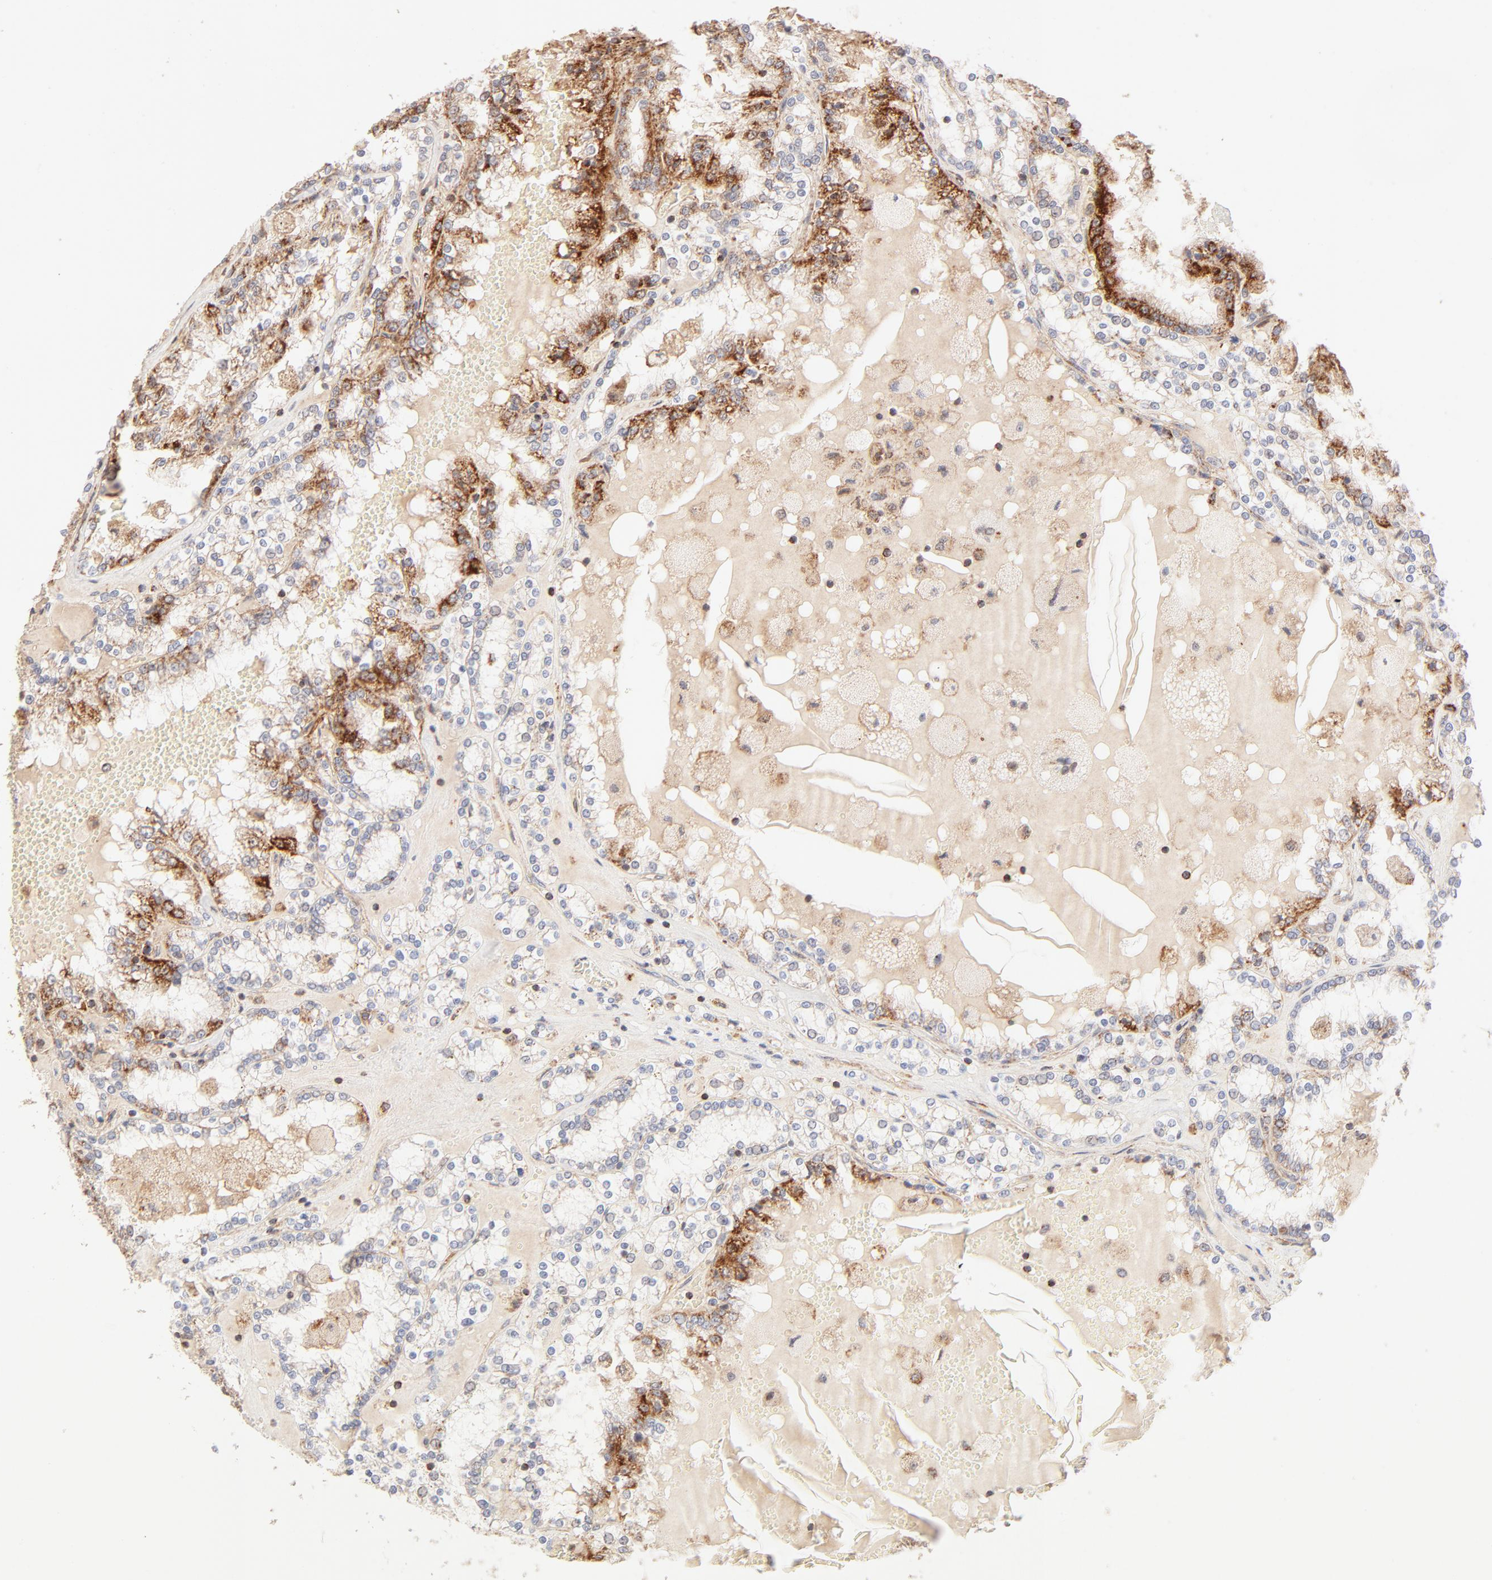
{"staining": {"intensity": "strong", "quantity": ">75%", "location": "cytoplasmic/membranous"}, "tissue": "renal cancer", "cell_type": "Tumor cells", "image_type": "cancer", "snomed": [{"axis": "morphology", "description": "Adenocarcinoma, NOS"}, {"axis": "topography", "description": "Kidney"}], "caption": "Immunohistochemical staining of human renal cancer displays strong cytoplasmic/membranous protein expression in approximately >75% of tumor cells.", "gene": "CSPG4", "patient": {"sex": "female", "age": 56}}